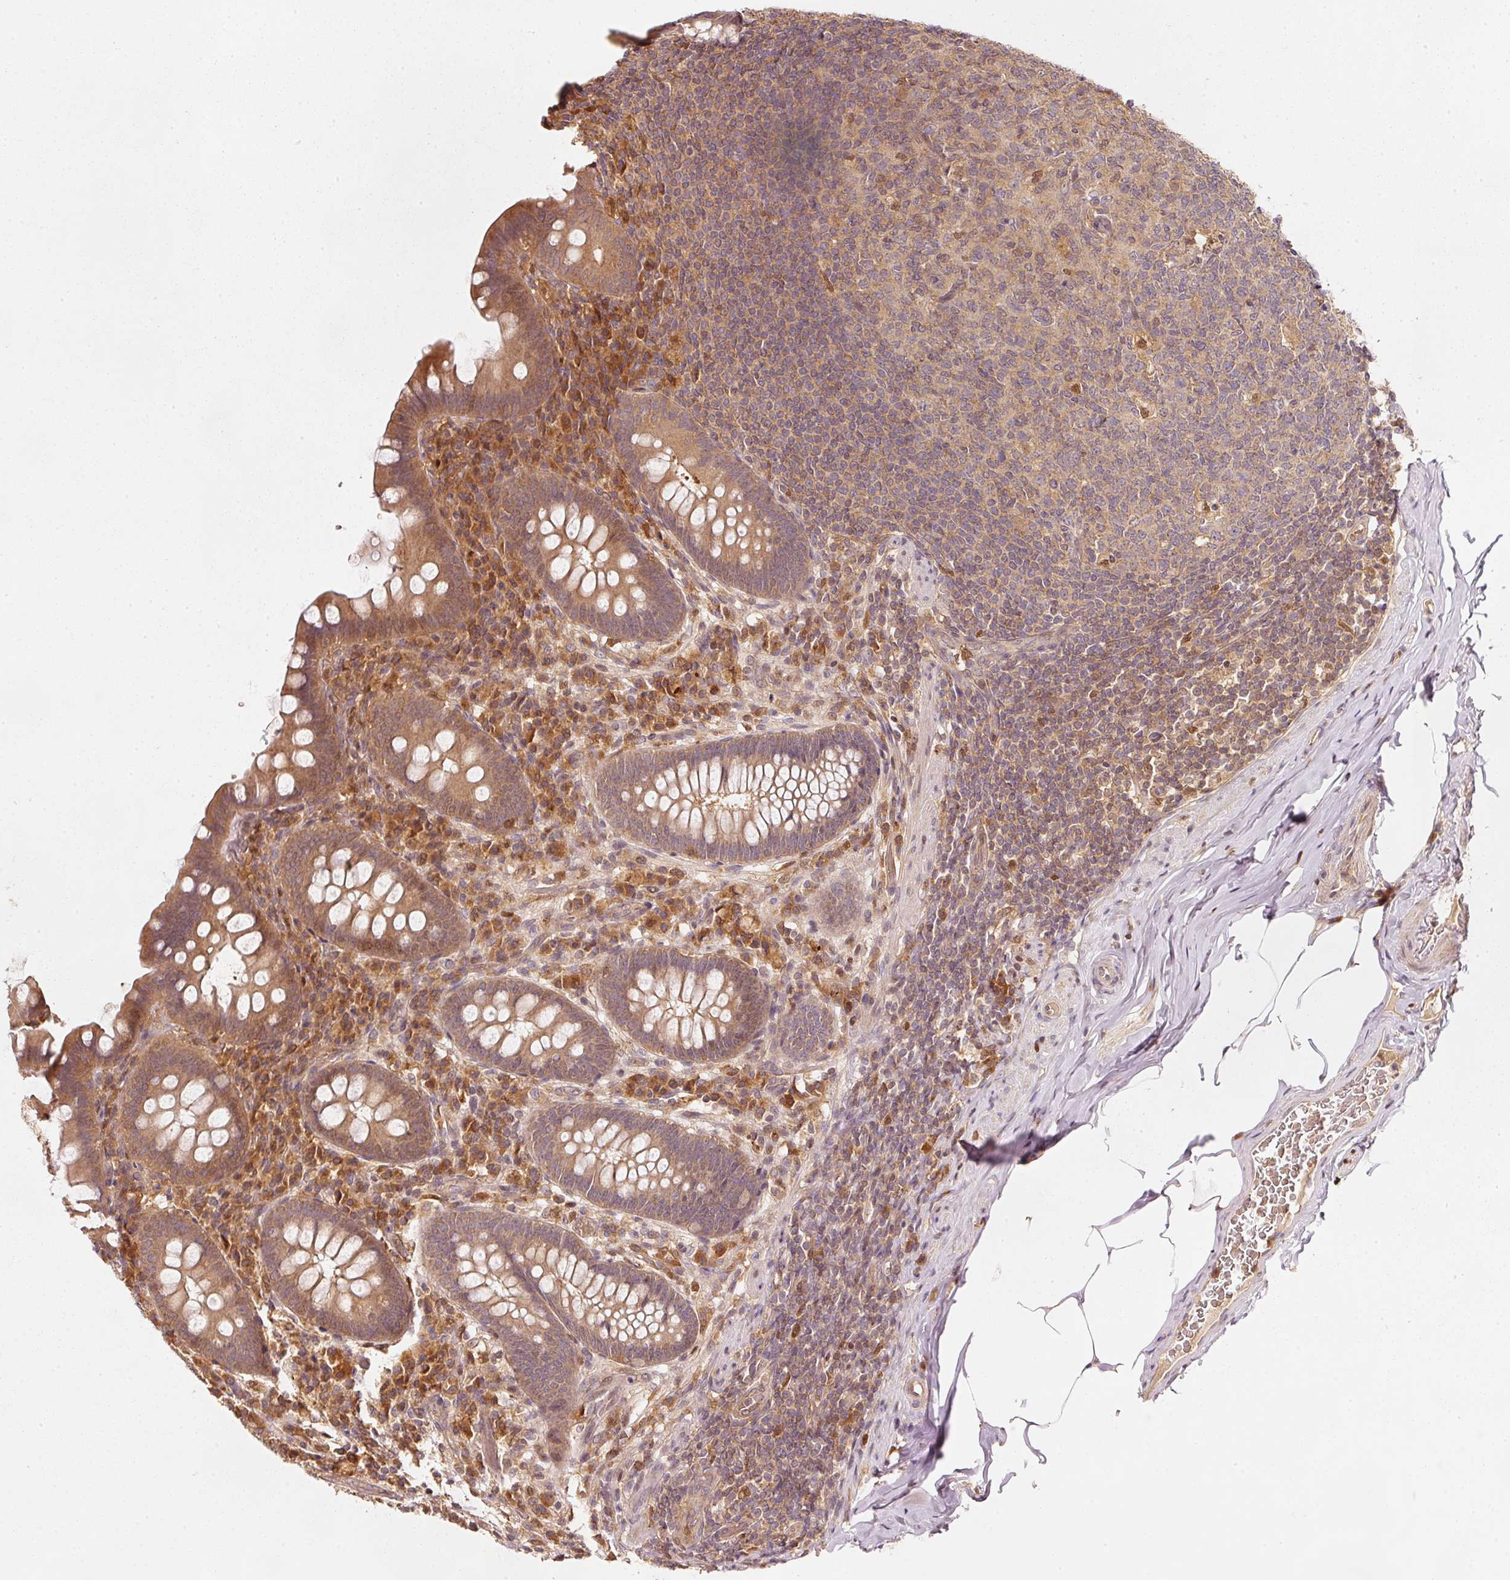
{"staining": {"intensity": "moderate", "quantity": ">75%", "location": "cytoplasmic/membranous"}, "tissue": "appendix", "cell_type": "Glandular cells", "image_type": "normal", "snomed": [{"axis": "morphology", "description": "Normal tissue, NOS"}, {"axis": "topography", "description": "Appendix"}], "caption": "Protein positivity by immunohistochemistry (IHC) displays moderate cytoplasmic/membranous expression in about >75% of glandular cells in unremarkable appendix. (IHC, brightfield microscopy, high magnification).", "gene": "RRAS2", "patient": {"sex": "male", "age": 71}}